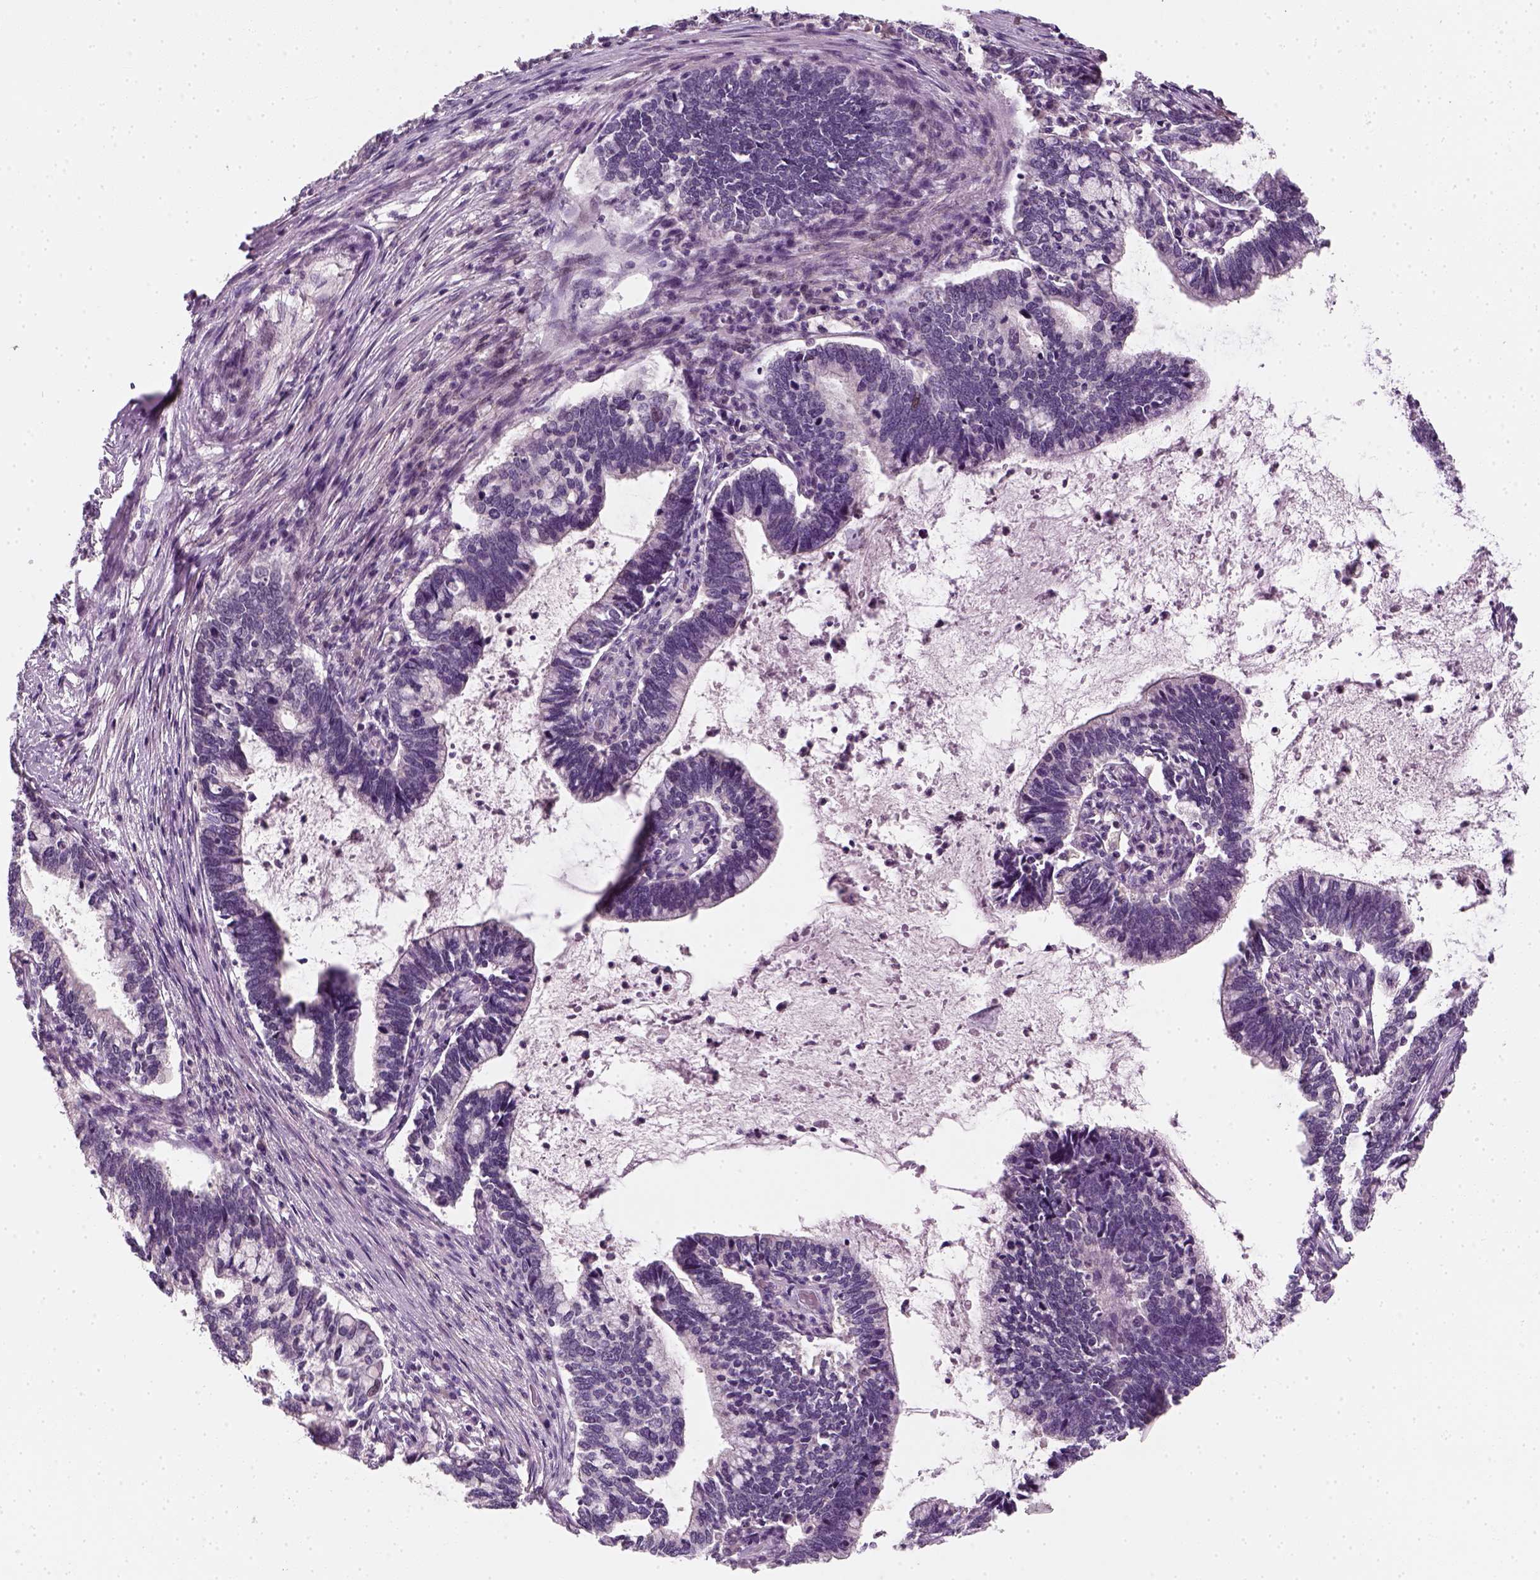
{"staining": {"intensity": "negative", "quantity": "none", "location": "none"}, "tissue": "cervical cancer", "cell_type": "Tumor cells", "image_type": "cancer", "snomed": [{"axis": "morphology", "description": "Adenocarcinoma, NOS"}, {"axis": "topography", "description": "Cervix"}], "caption": "This is an immunohistochemistry histopathology image of cervical adenocarcinoma. There is no staining in tumor cells.", "gene": "TP53", "patient": {"sex": "female", "age": 42}}